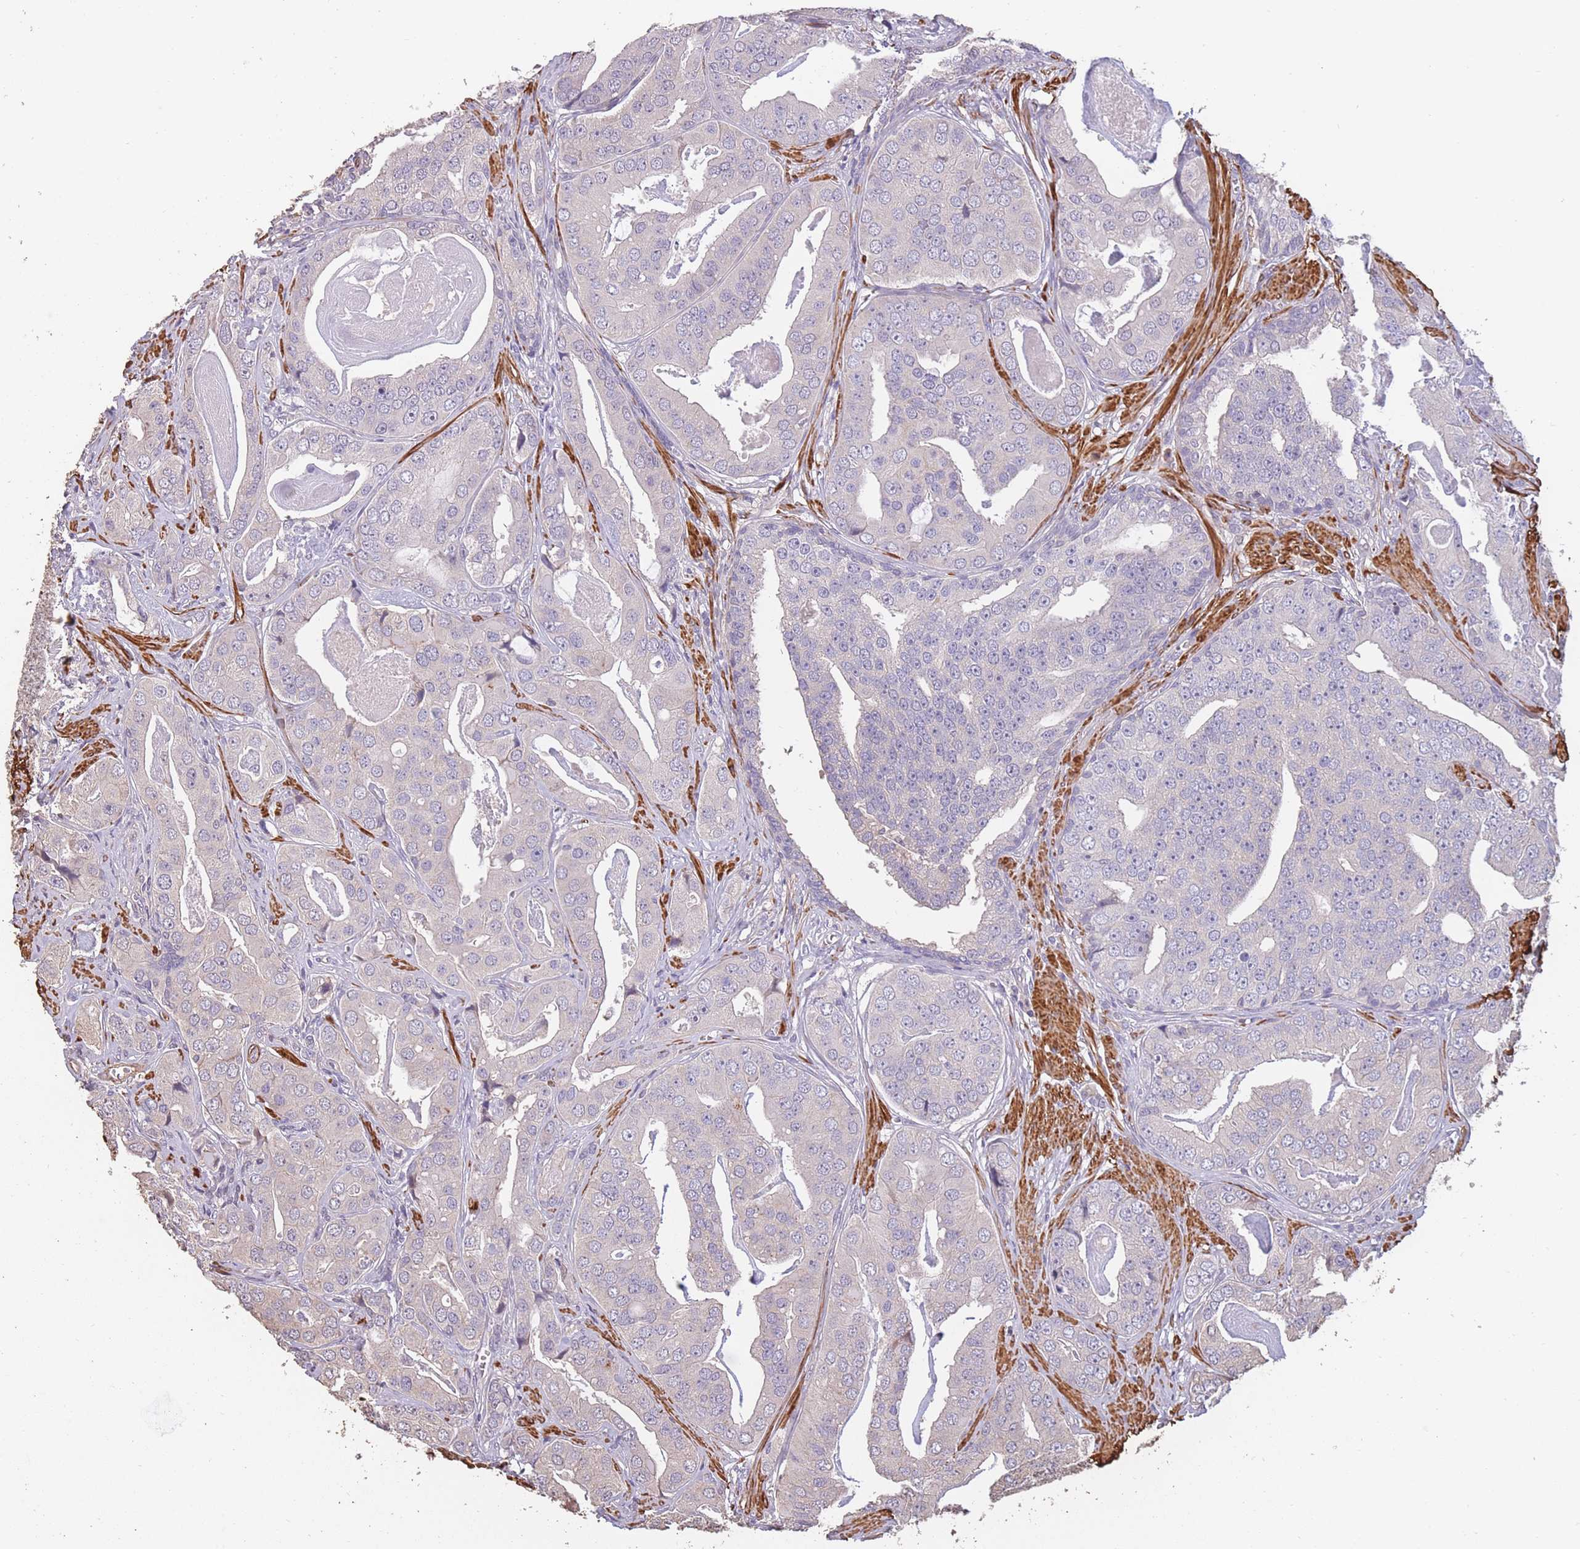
{"staining": {"intensity": "negative", "quantity": "none", "location": "none"}, "tissue": "prostate cancer", "cell_type": "Tumor cells", "image_type": "cancer", "snomed": [{"axis": "morphology", "description": "Adenocarcinoma, High grade"}, {"axis": "topography", "description": "Prostate"}], "caption": "The immunohistochemistry photomicrograph has no significant staining in tumor cells of adenocarcinoma (high-grade) (prostate) tissue. Nuclei are stained in blue.", "gene": "NLRC4", "patient": {"sex": "male", "age": 71}}